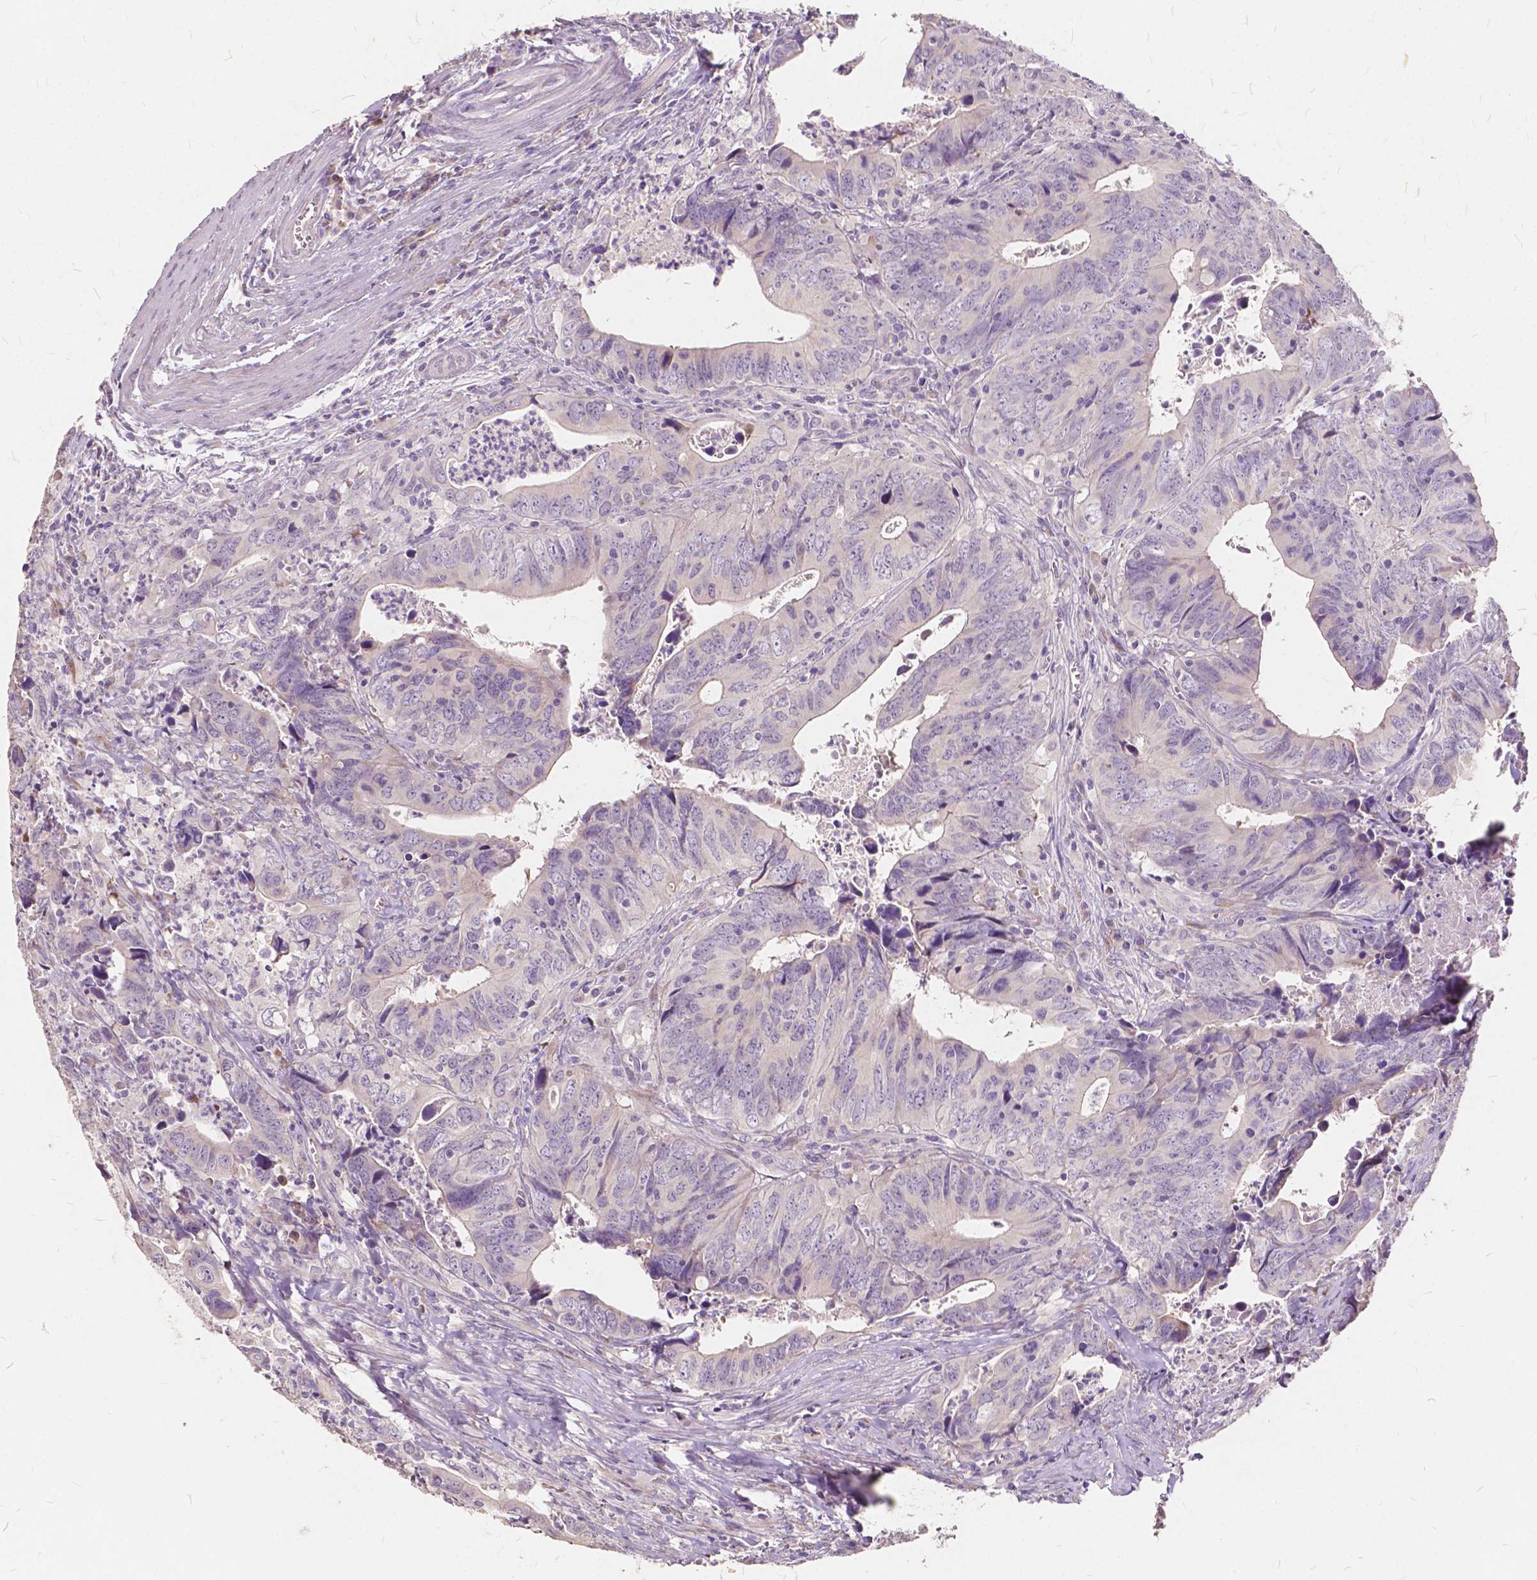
{"staining": {"intensity": "negative", "quantity": "none", "location": "none"}, "tissue": "colorectal cancer", "cell_type": "Tumor cells", "image_type": "cancer", "snomed": [{"axis": "morphology", "description": "Adenocarcinoma, NOS"}, {"axis": "topography", "description": "Colon"}], "caption": "Human colorectal cancer stained for a protein using immunohistochemistry (IHC) exhibits no staining in tumor cells.", "gene": "SLC7A8", "patient": {"sex": "female", "age": 82}}